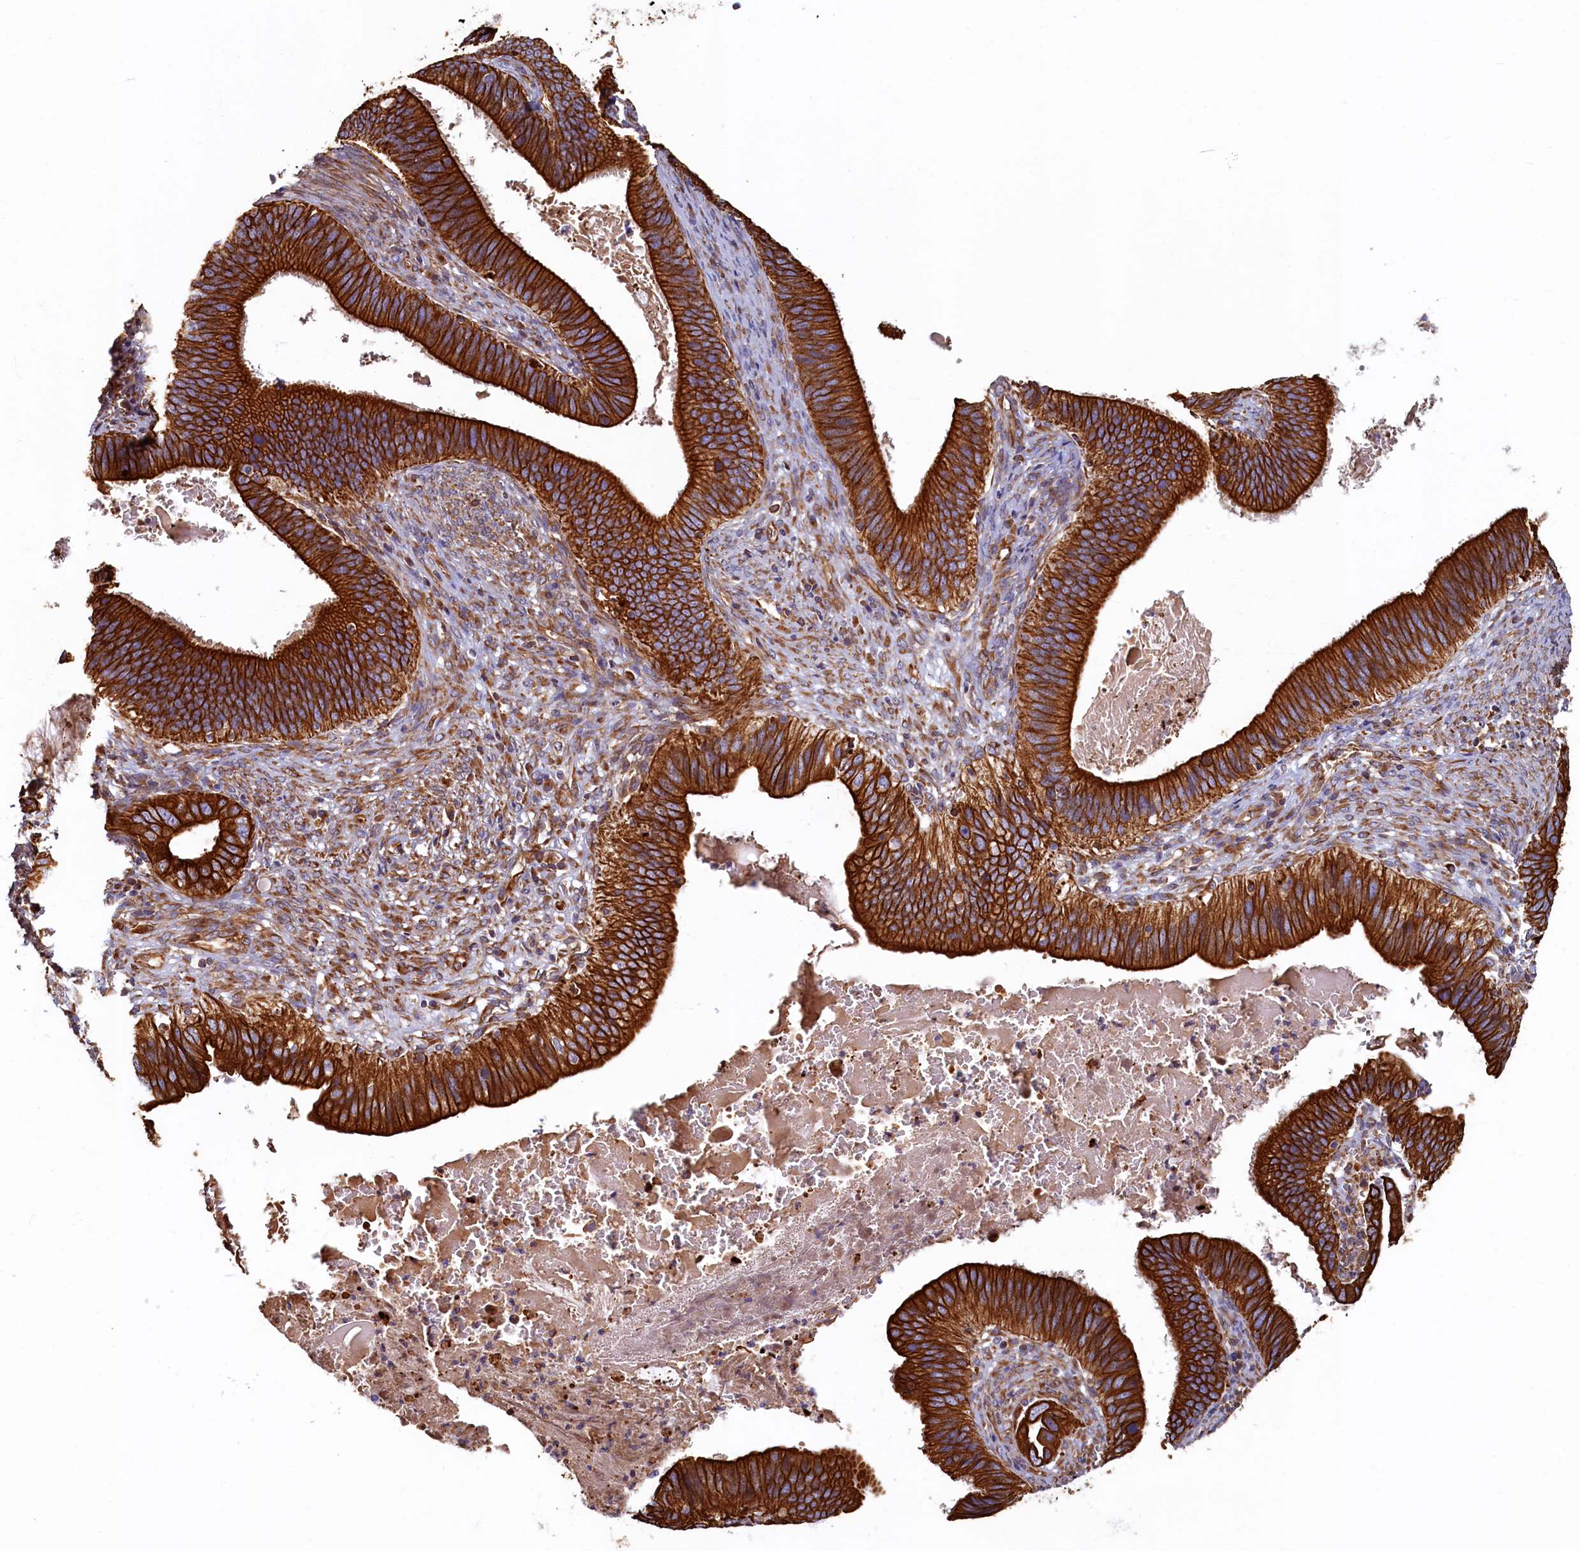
{"staining": {"intensity": "strong", "quantity": ">75%", "location": "cytoplasmic/membranous"}, "tissue": "cervical cancer", "cell_type": "Tumor cells", "image_type": "cancer", "snomed": [{"axis": "morphology", "description": "Adenocarcinoma, NOS"}, {"axis": "topography", "description": "Cervix"}], "caption": "This is an image of IHC staining of adenocarcinoma (cervical), which shows strong positivity in the cytoplasmic/membranous of tumor cells.", "gene": "LRRC57", "patient": {"sex": "female", "age": 42}}